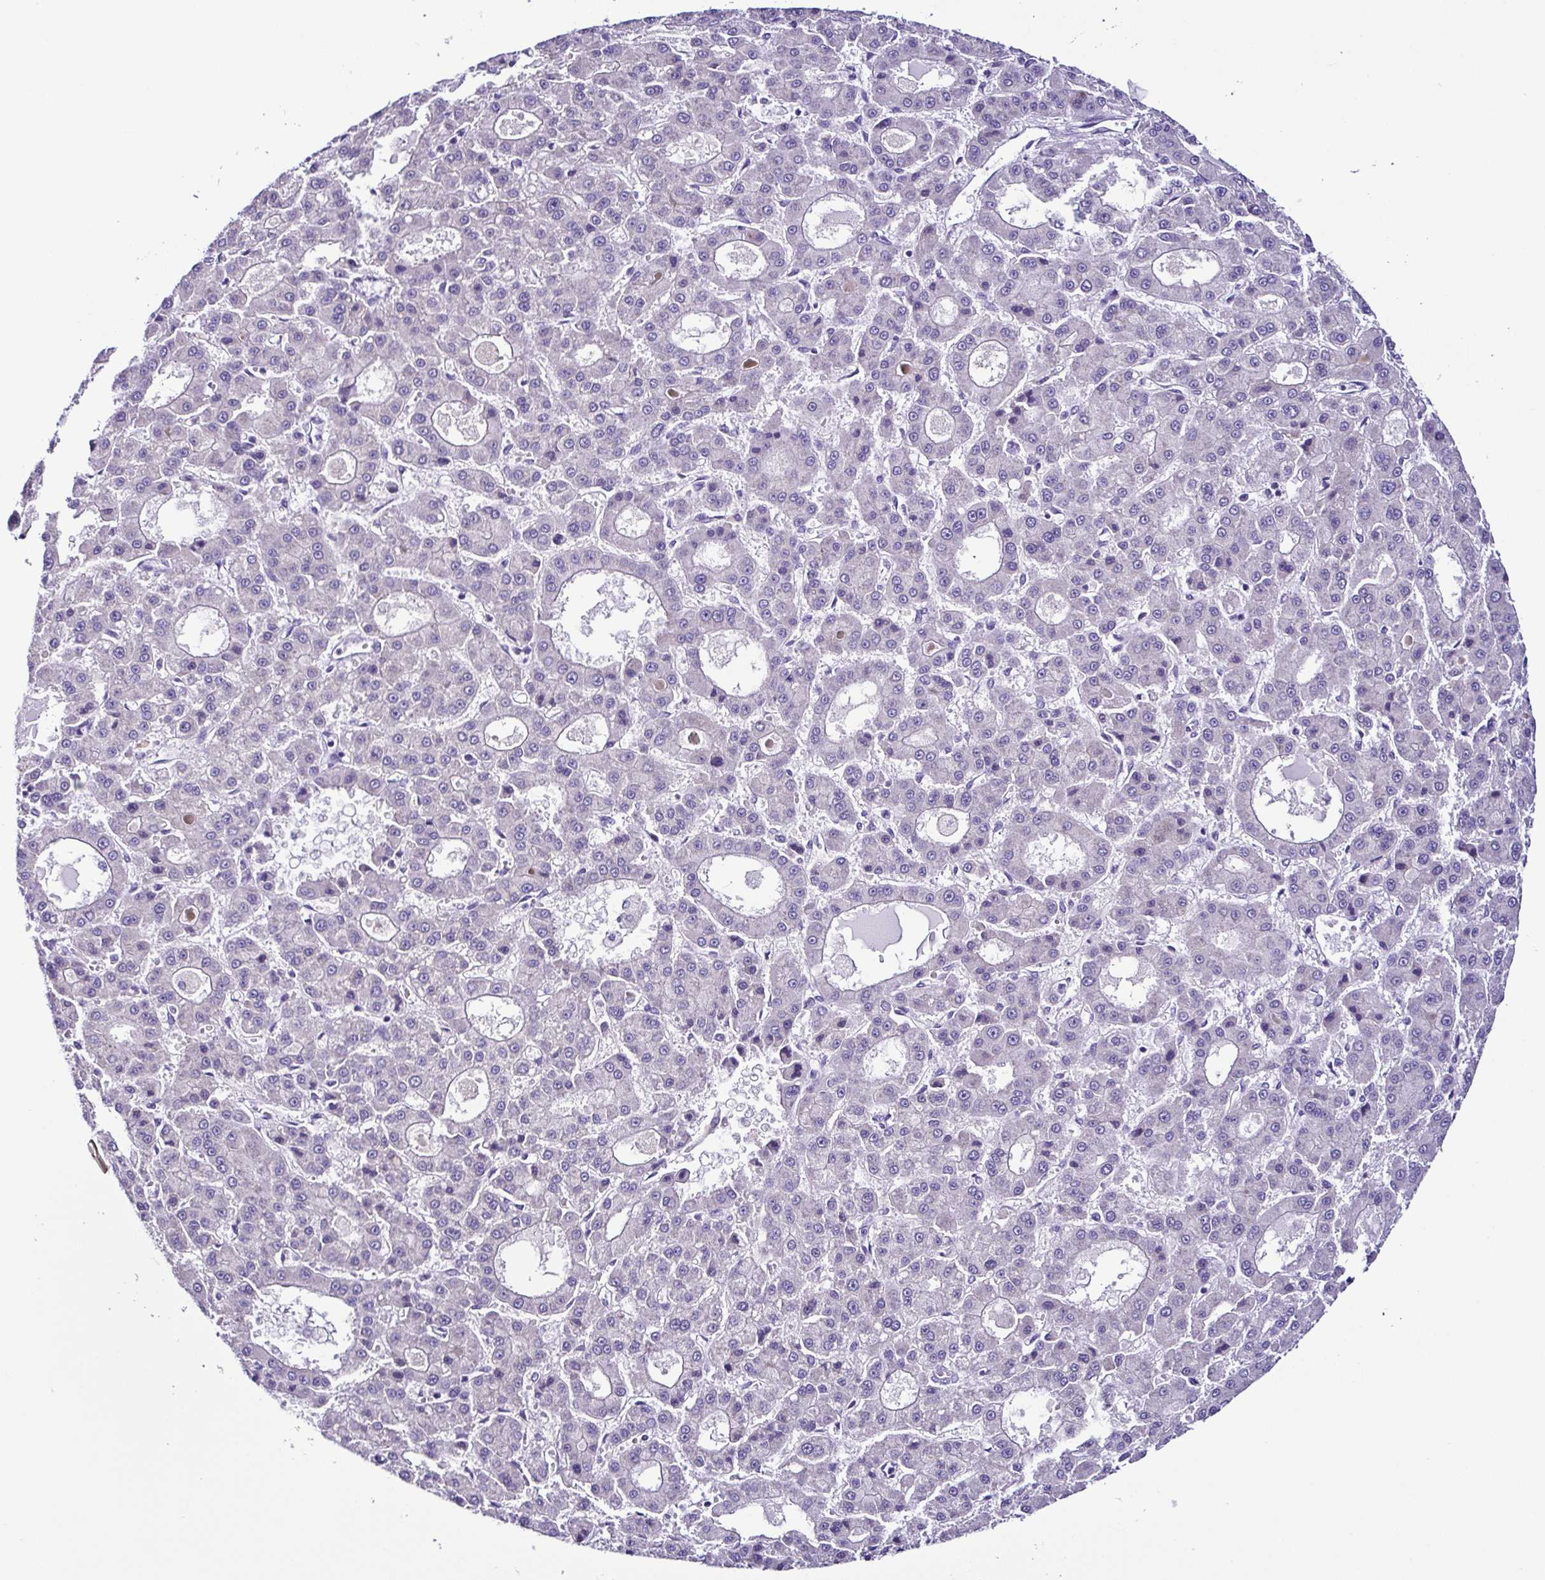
{"staining": {"intensity": "negative", "quantity": "none", "location": "none"}, "tissue": "liver cancer", "cell_type": "Tumor cells", "image_type": "cancer", "snomed": [{"axis": "morphology", "description": "Carcinoma, Hepatocellular, NOS"}, {"axis": "topography", "description": "Liver"}], "caption": "Tumor cells are negative for protein expression in human hepatocellular carcinoma (liver).", "gene": "SRL", "patient": {"sex": "male", "age": 70}}